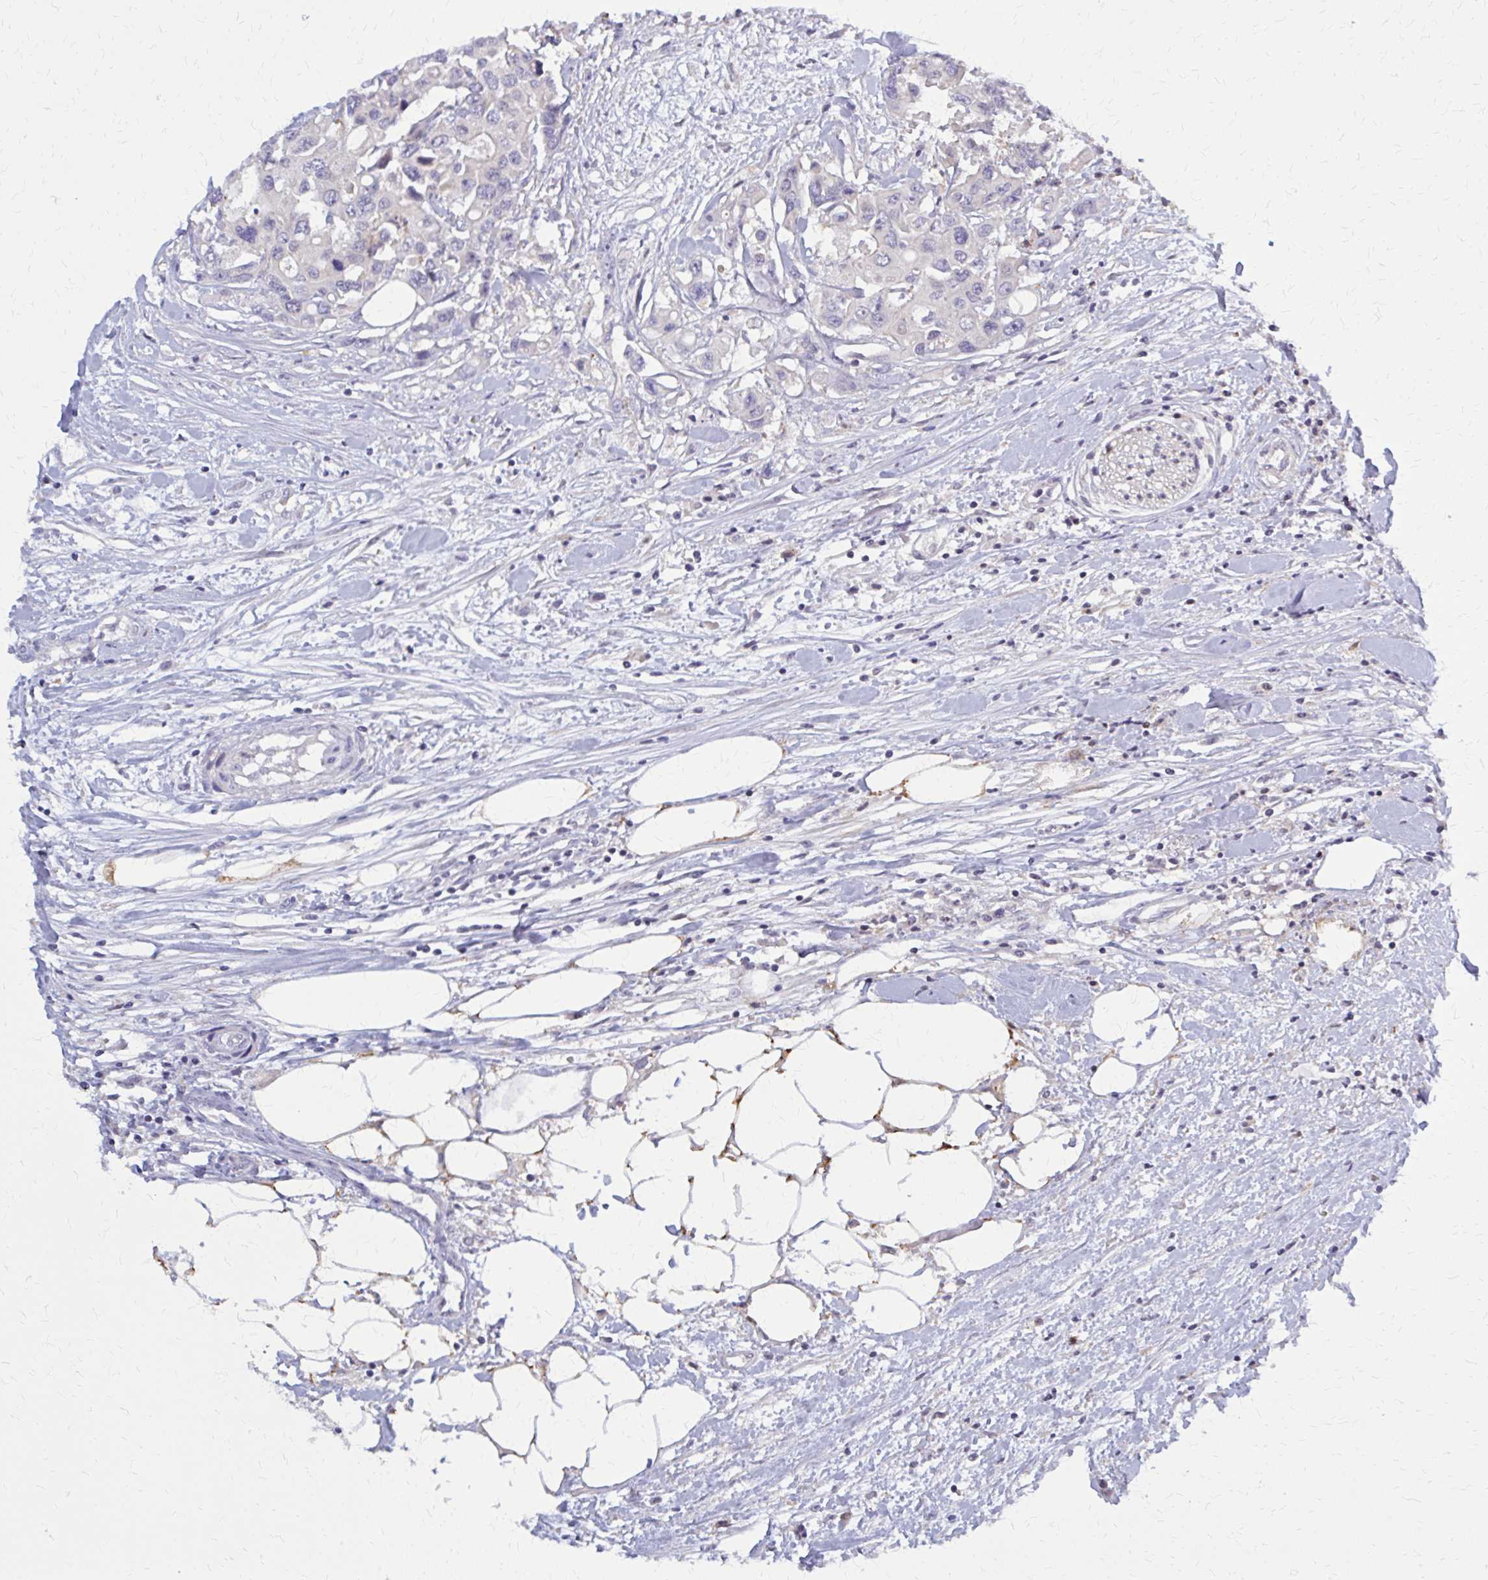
{"staining": {"intensity": "negative", "quantity": "none", "location": "none"}, "tissue": "colorectal cancer", "cell_type": "Tumor cells", "image_type": "cancer", "snomed": [{"axis": "morphology", "description": "Adenocarcinoma, NOS"}, {"axis": "topography", "description": "Colon"}], "caption": "Immunohistochemical staining of adenocarcinoma (colorectal) shows no significant positivity in tumor cells.", "gene": "DBI", "patient": {"sex": "male", "age": 77}}